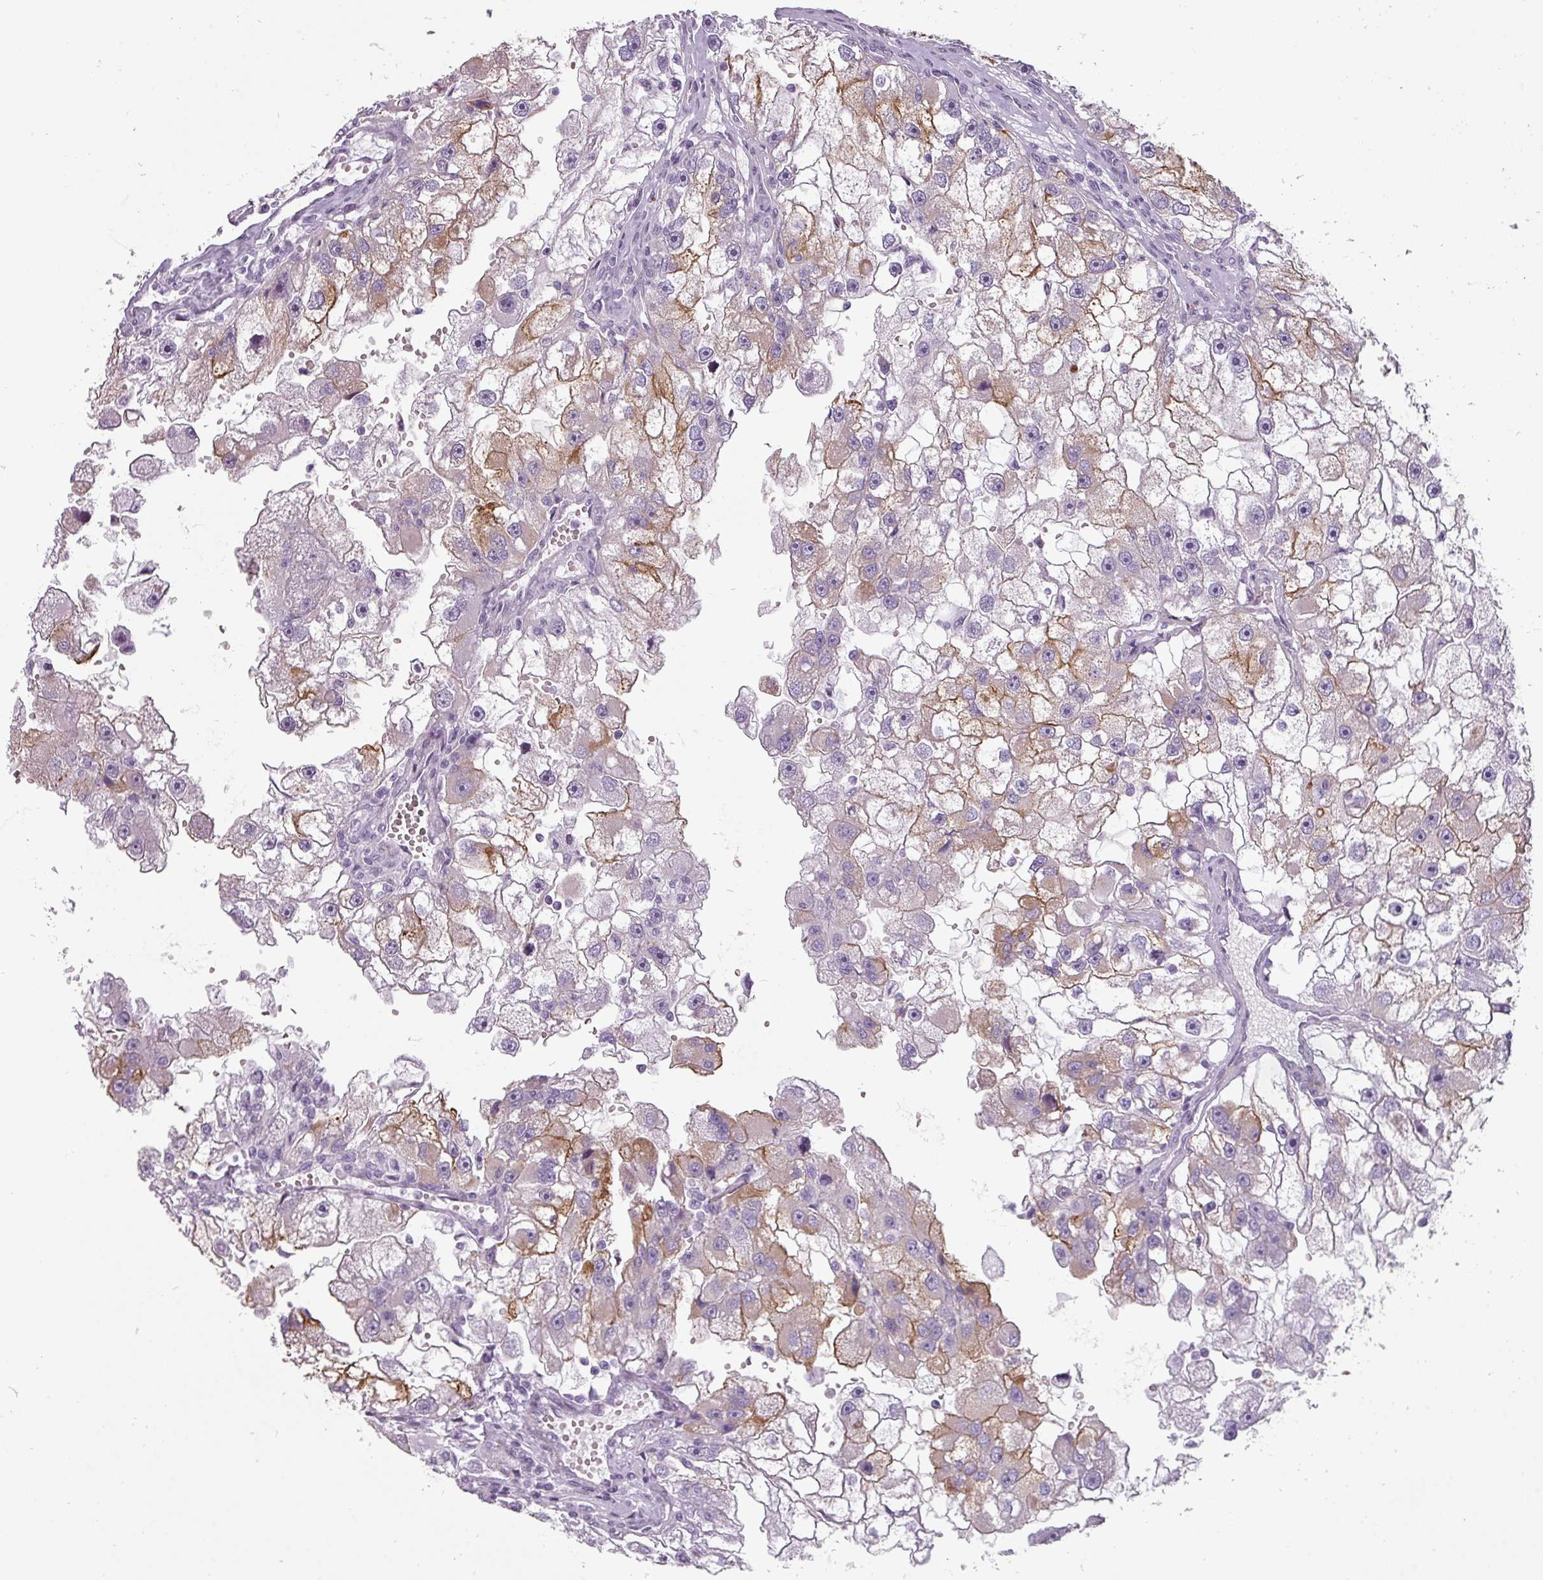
{"staining": {"intensity": "moderate", "quantity": "25%-75%", "location": "cytoplasmic/membranous"}, "tissue": "renal cancer", "cell_type": "Tumor cells", "image_type": "cancer", "snomed": [{"axis": "morphology", "description": "Adenocarcinoma, NOS"}, {"axis": "topography", "description": "Kidney"}], "caption": "A brown stain highlights moderate cytoplasmic/membranous positivity of a protein in renal cancer (adenocarcinoma) tumor cells.", "gene": "CHRDL1", "patient": {"sex": "male", "age": 63}}